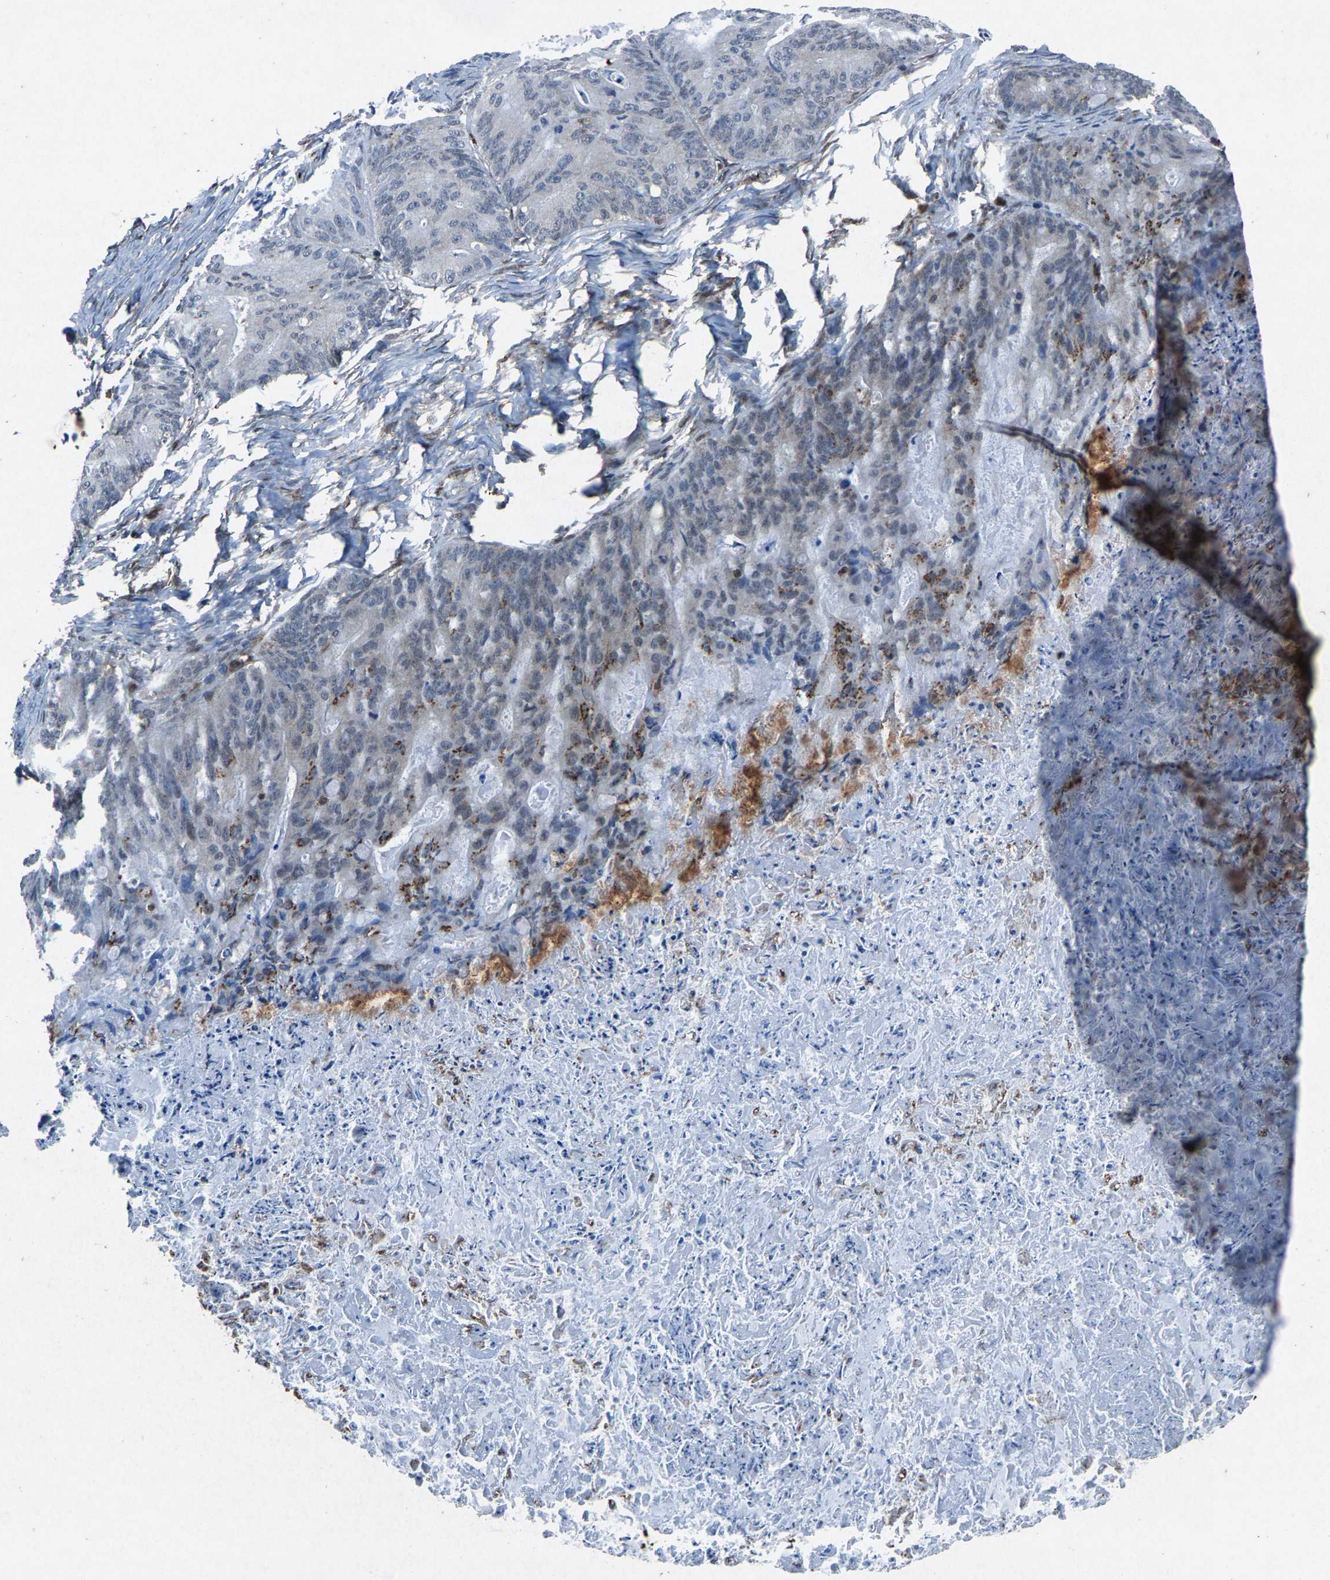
{"staining": {"intensity": "moderate", "quantity": "<25%", "location": "cytoplasmic/membranous"}, "tissue": "ovarian cancer", "cell_type": "Tumor cells", "image_type": "cancer", "snomed": [{"axis": "morphology", "description": "Cystadenocarcinoma, mucinous, NOS"}, {"axis": "topography", "description": "Ovary"}], "caption": "Immunohistochemical staining of human ovarian cancer (mucinous cystadenocarcinoma) reveals low levels of moderate cytoplasmic/membranous protein staining in about <25% of tumor cells.", "gene": "ATXN3", "patient": {"sex": "female", "age": 36}}